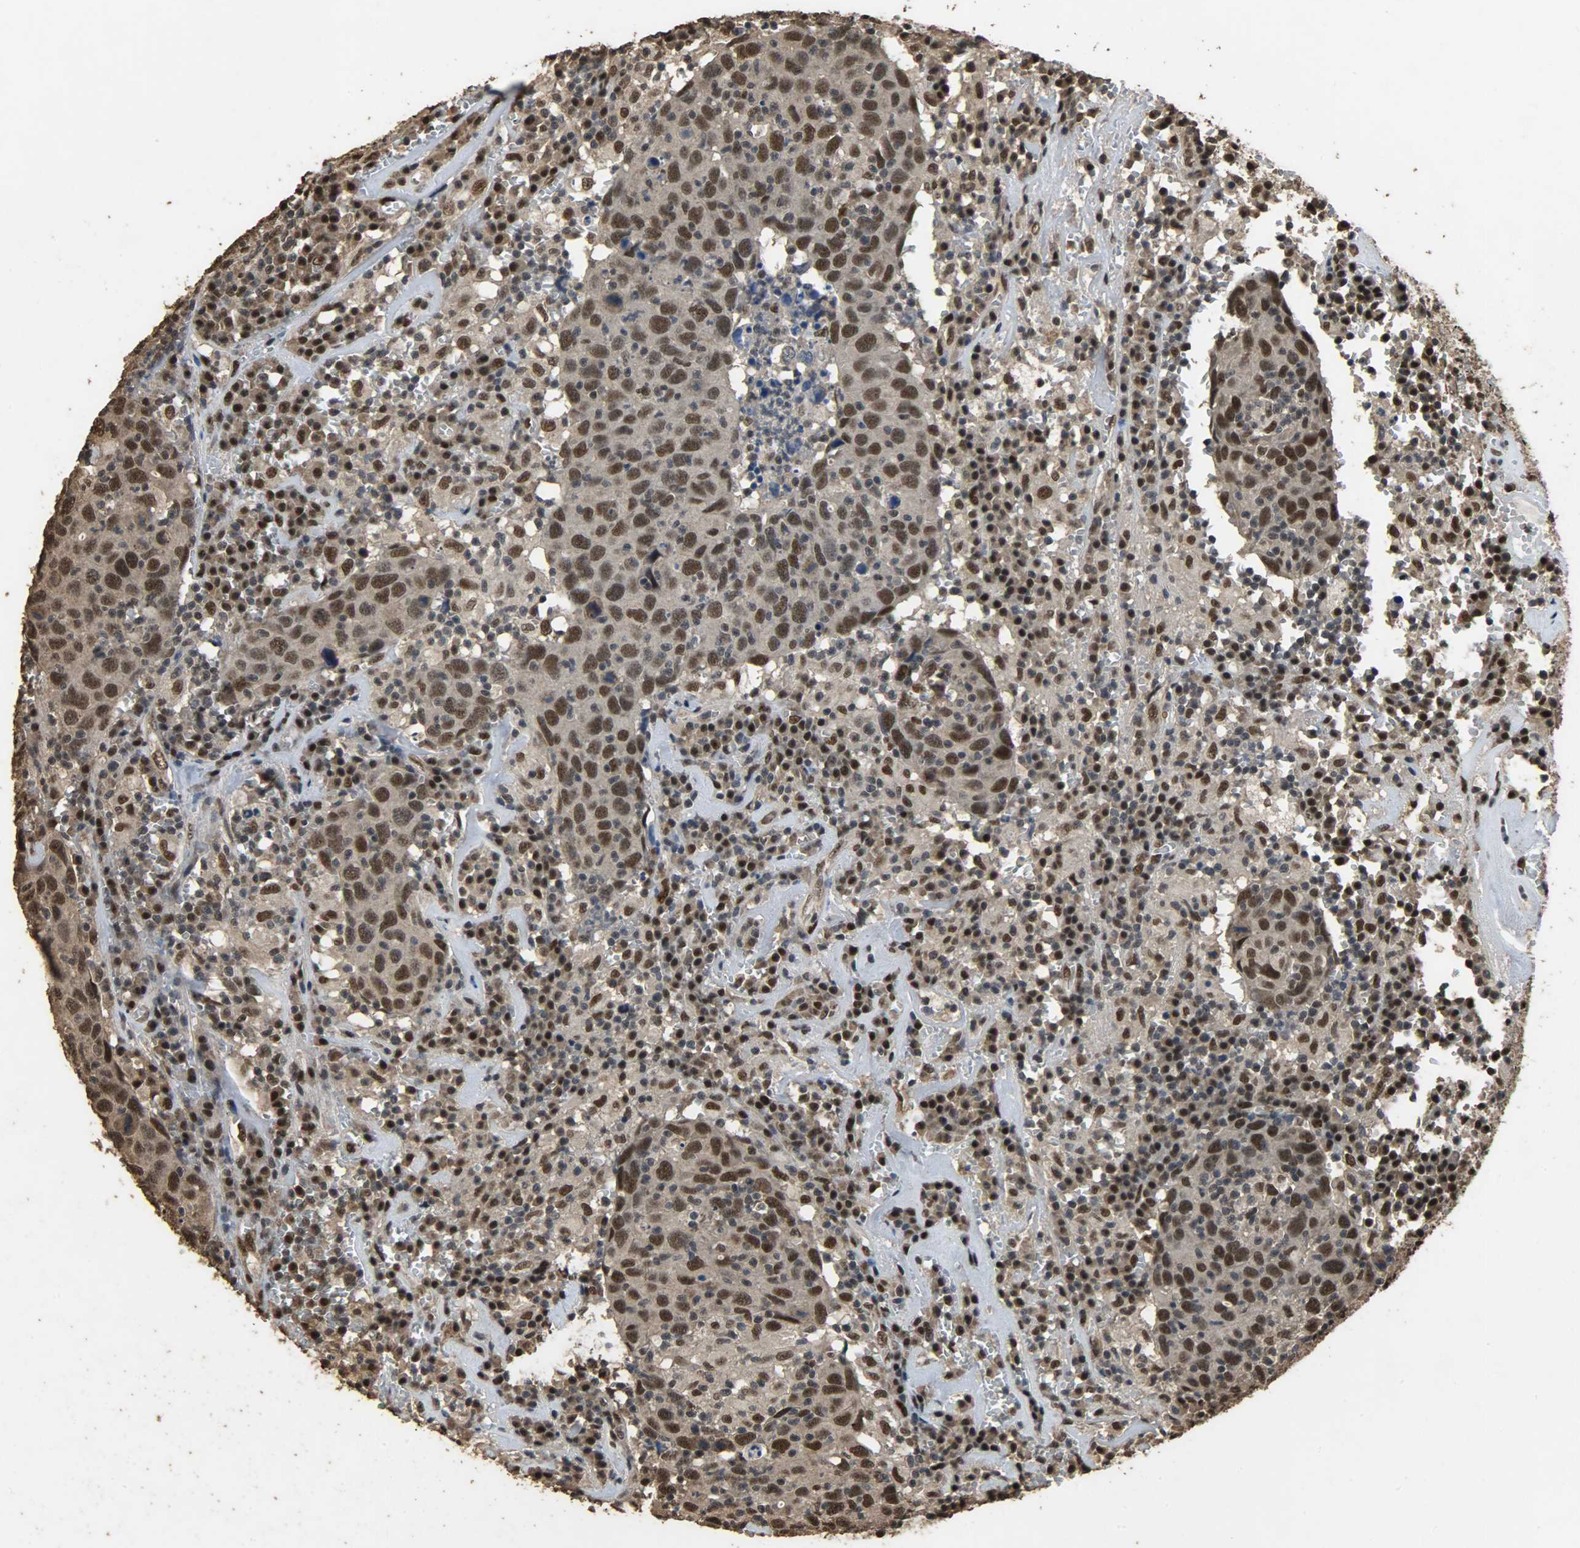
{"staining": {"intensity": "strong", "quantity": ">75%", "location": "cytoplasmic/membranous,nuclear"}, "tissue": "head and neck cancer", "cell_type": "Tumor cells", "image_type": "cancer", "snomed": [{"axis": "morphology", "description": "Adenocarcinoma, NOS"}, {"axis": "topography", "description": "Salivary gland"}, {"axis": "topography", "description": "Head-Neck"}], "caption": "The histopathology image exhibits immunohistochemical staining of head and neck cancer (adenocarcinoma). There is strong cytoplasmic/membranous and nuclear staining is identified in approximately >75% of tumor cells.", "gene": "CCNT2", "patient": {"sex": "female", "age": 65}}